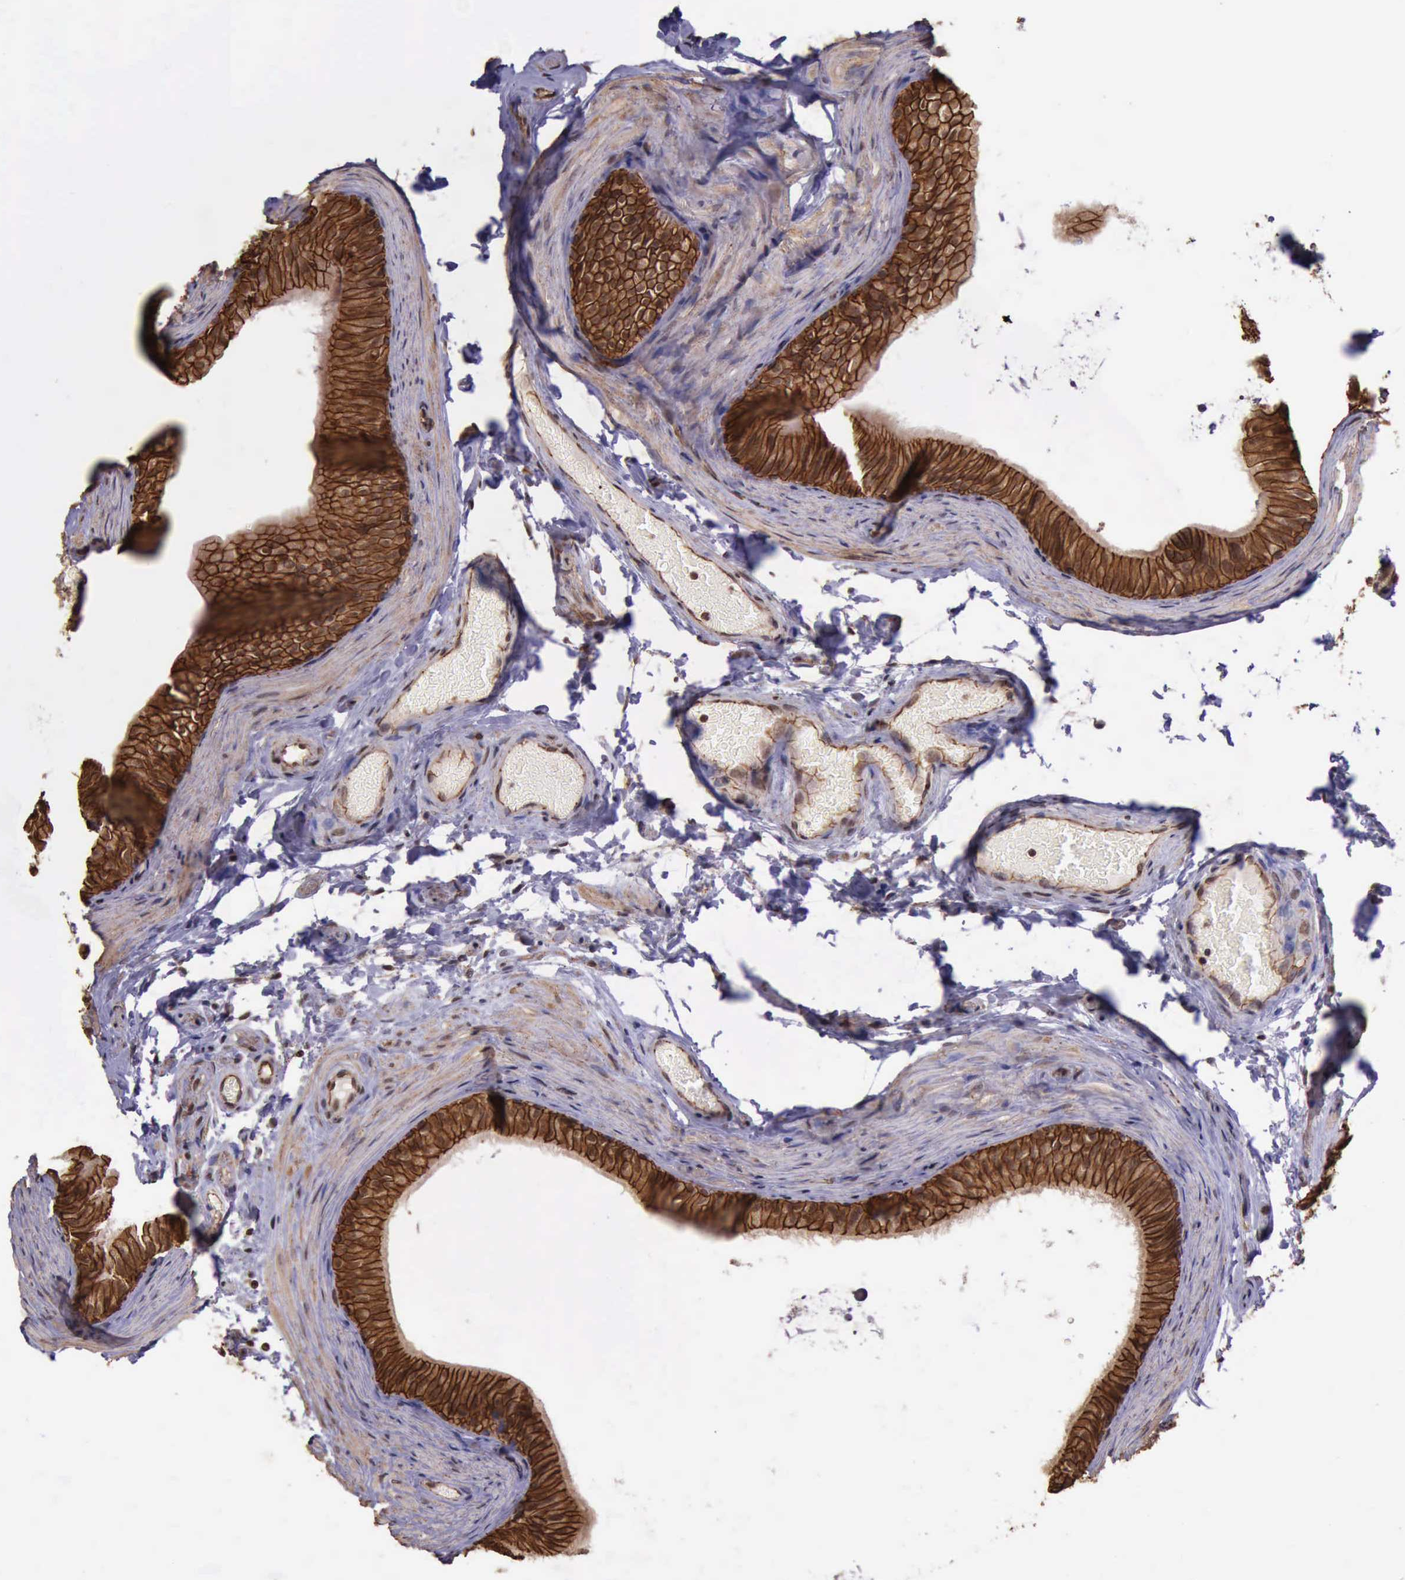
{"staining": {"intensity": "strong", "quantity": ">75%", "location": "cytoplasmic/membranous"}, "tissue": "epididymis", "cell_type": "Glandular cells", "image_type": "normal", "snomed": [{"axis": "morphology", "description": "Normal tissue, NOS"}, {"axis": "topography", "description": "Testis"}, {"axis": "topography", "description": "Epididymis"}], "caption": "The micrograph reveals immunohistochemical staining of benign epididymis. There is strong cytoplasmic/membranous positivity is seen in approximately >75% of glandular cells. (DAB (3,3'-diaminobenzidine) = brown stain, brightfield microscopy at high magnification).", "gene": "CTNNB1", "patient": {"sex": "male", "age": 36}}